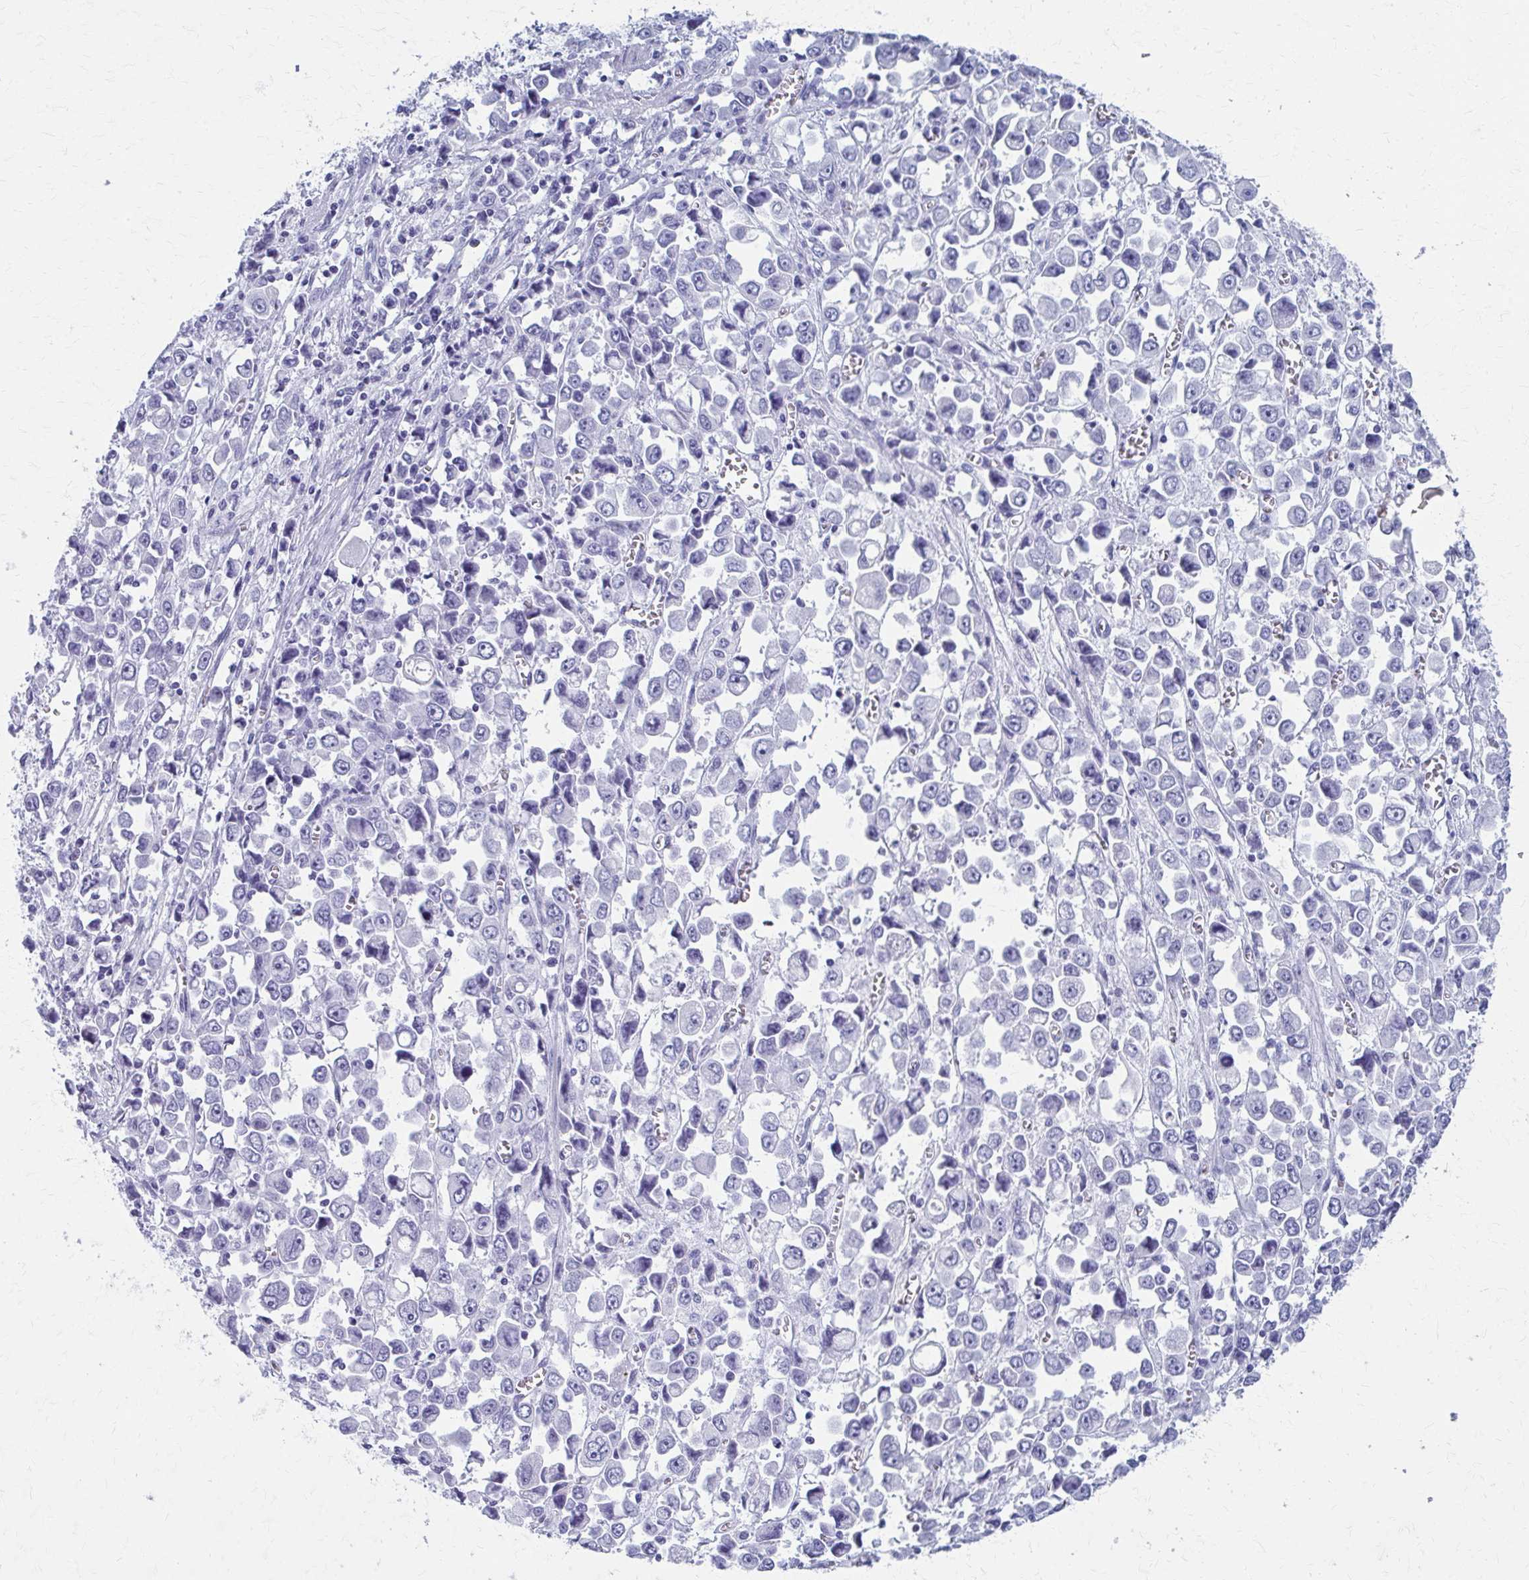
{"staining": {"intensity": "negative", "quantity": "none", "location": "none"}, "tissue": "stomach cancer", "cell_type": "Tumor cells", "image_type": "cancer", "snomed": [{"axis": "morphology", "description": "Adenocarcinoma, NOS"}, {"axis": "topography", "description": "Stomach, upper"}], "caption": "An IHC micrograph of stomach cancer (adenocarcinoma) is shown. There is no staining in tumor cells of stomach cancer (adenocarcinoma).", "gene": "CELF5", "patient": {"sex": "male", "age": 70}}